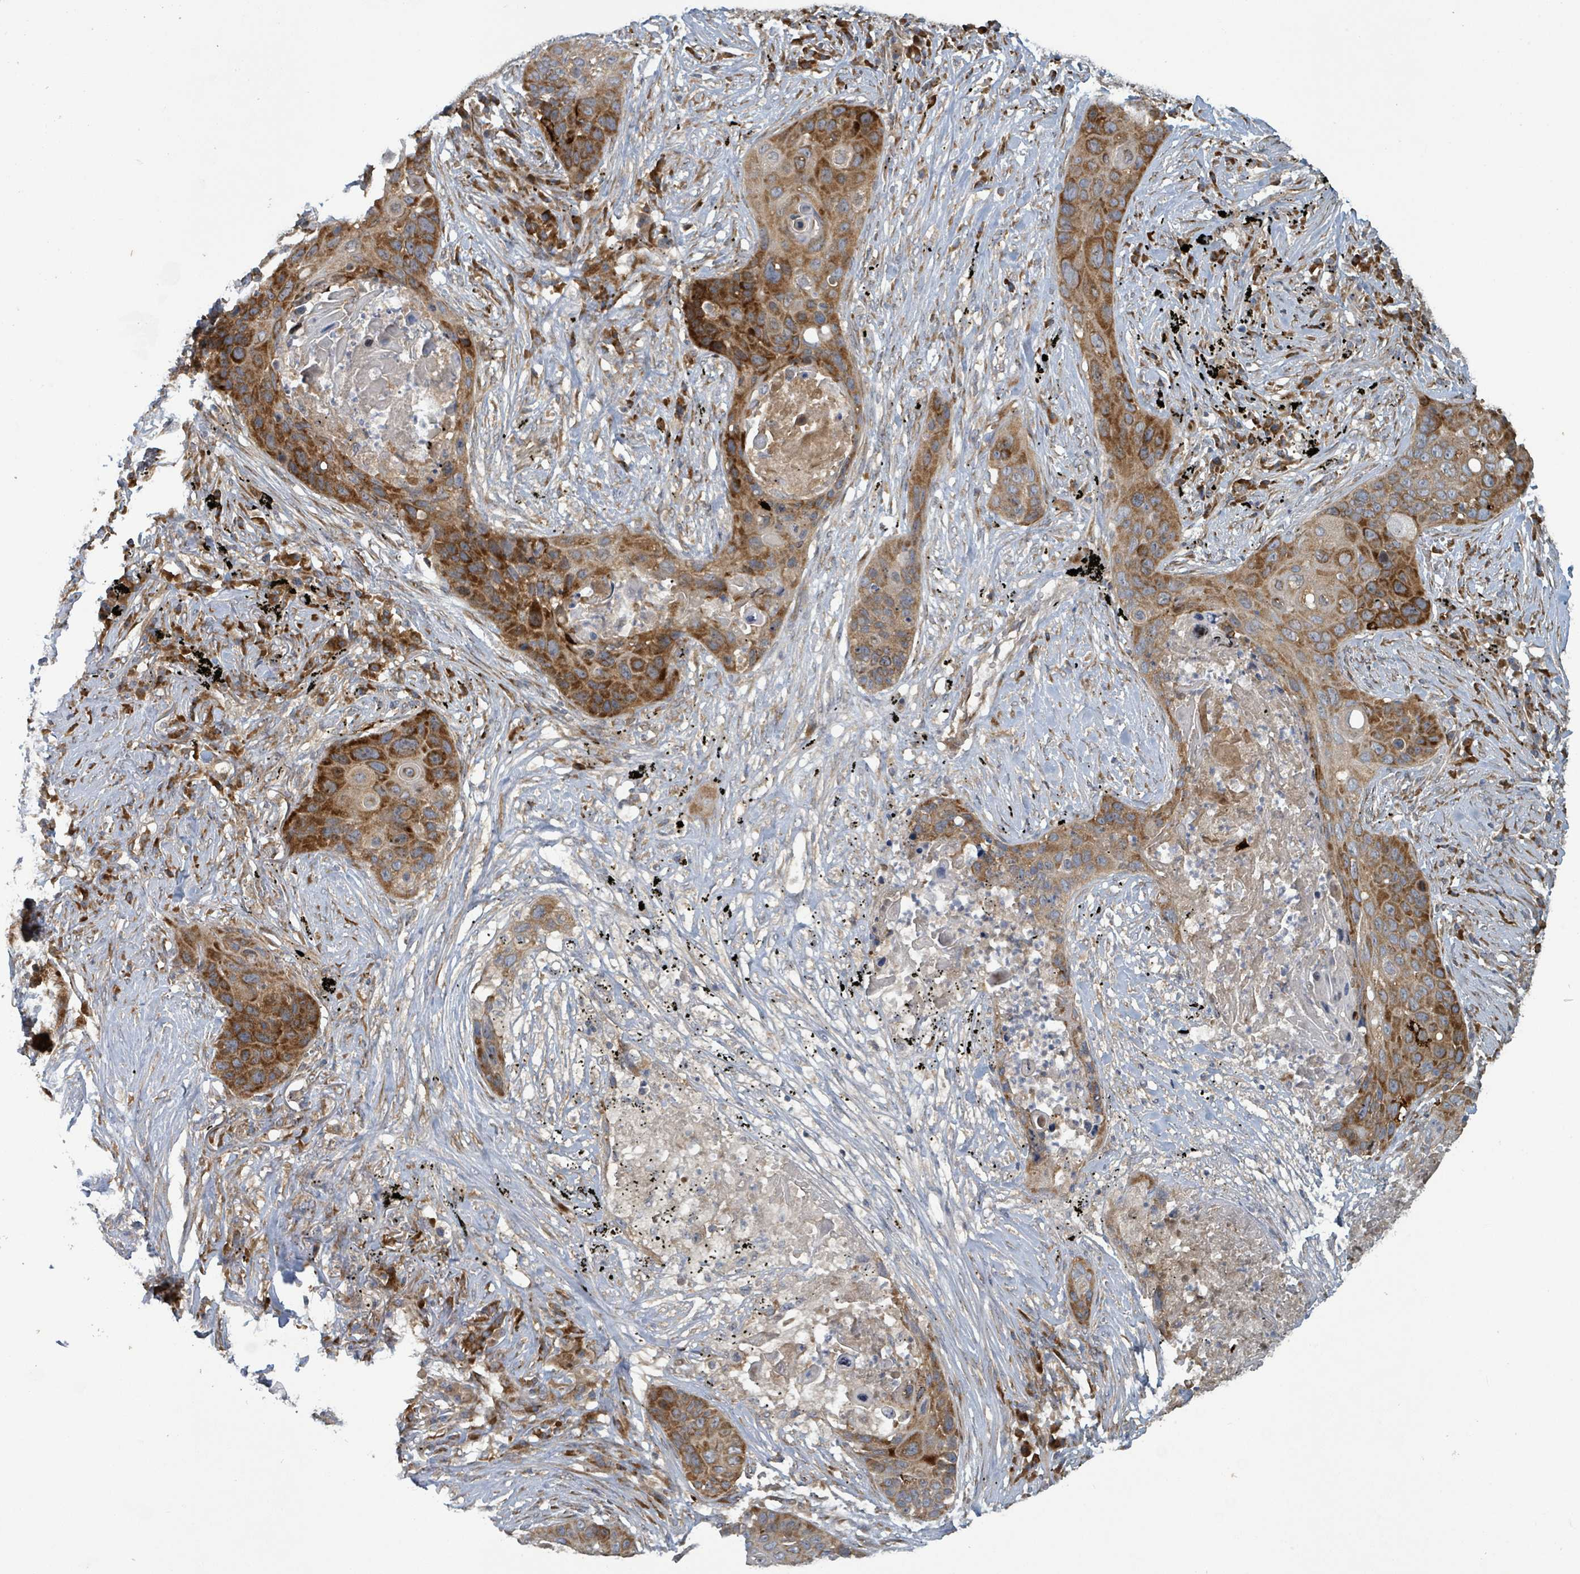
{"staining": {"intensity": "strong", "quantity": ">75%", "location": "cytoplasmic/membranous"}, "tissue": "lung cancer", "cell_type": "Tumor cells", "image_type": "cancer", "snomed": [{"axis": "morphology", "description": "Squamous cell carcinoma, NOS"}, {"axis": "topography", "description": "Lung"}], "caption": "A brown stain labels strong cytoplasmic/membranous staining of a protein in human squamous cell carcinoma (lung) tumor cells.", "gene": "OR51E1", "patient": {"sex": "female", "age": 63}}